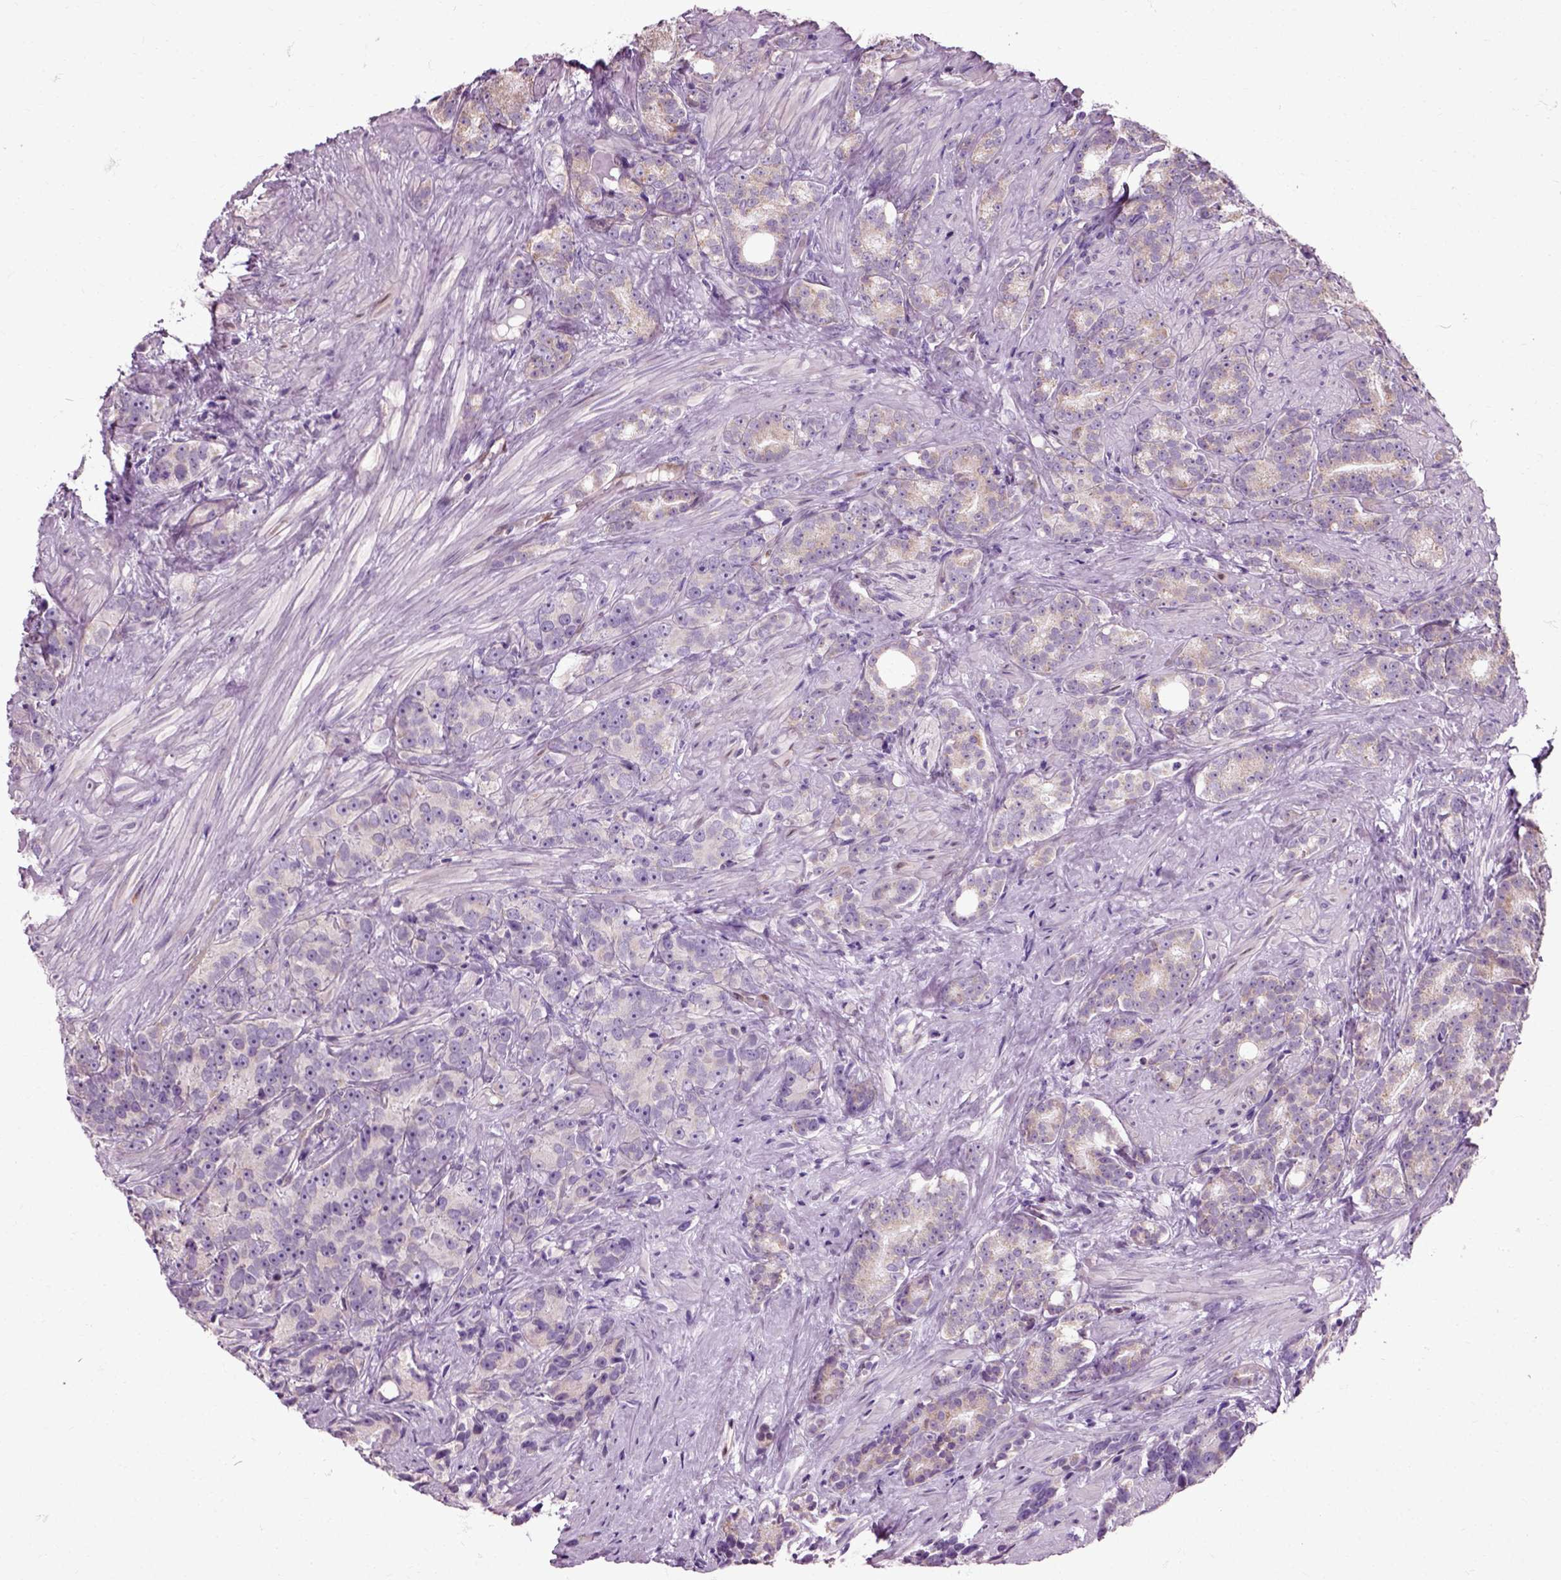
{"staining": {"intensity": "negative", "quantity": "none", "location": "none"}, "tissue": "prostate cancer", "cell_type": "Tumor cells", "image_type": "cancer", "snomed": [{"axis": "morphology", "description": "Adenocarcinoma, High grade"}, {"axis": "topography", "description": "Prostate"}], "caption": "A photomicrograph of human prostate adenocarcinoma (high-grade) is negative for staining in tumor cells.", "gene": "HSPA2", "patient": {"sex": "male", "age": 90}}